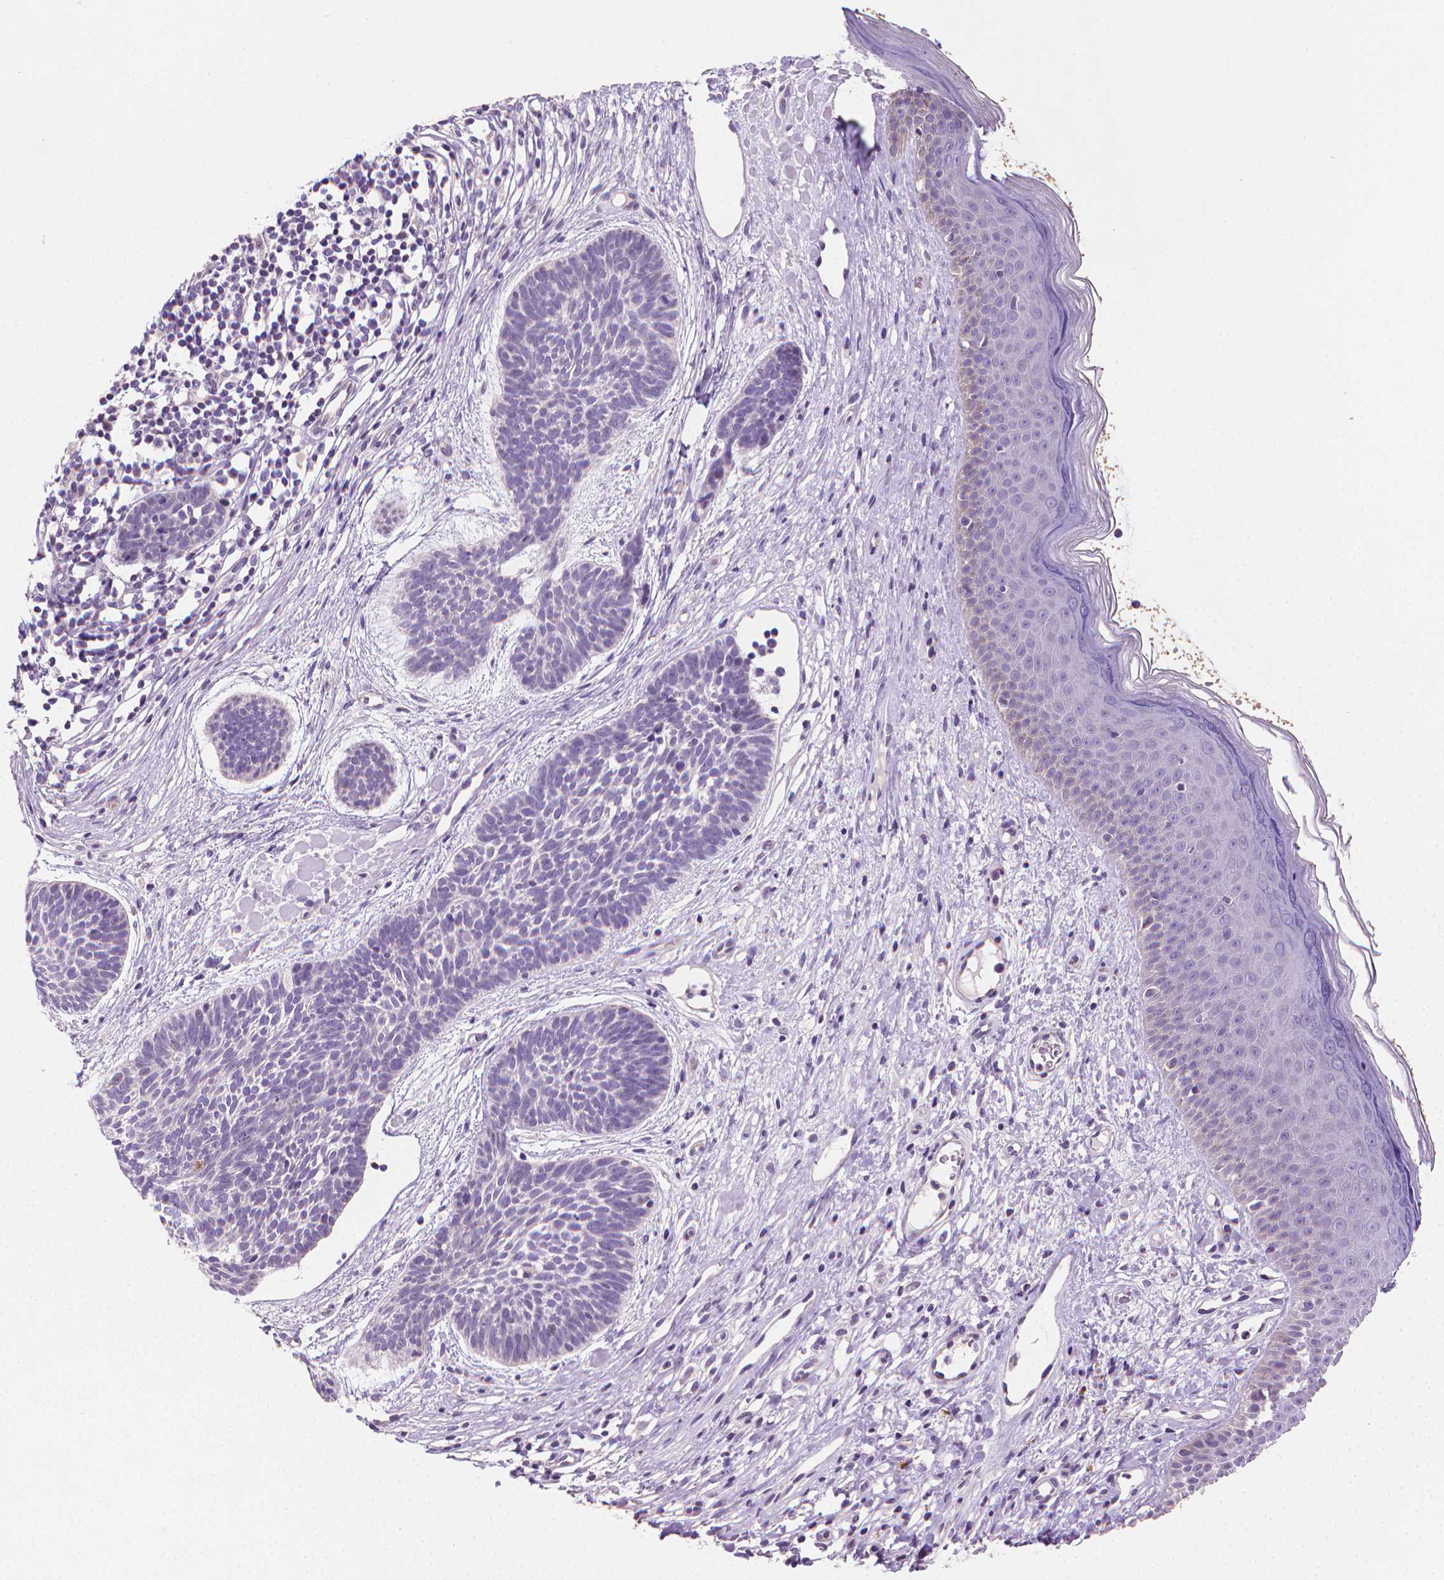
{"staining": {"intensity": "negative", "quantity": "none", "location": "none"}, "tissue": "skin cancer", "cell_type": "Tumor cells", "image_type": "cancer", "snomed": [{"axis": "morphology", "description": "Basal cell carcinoma"}, {"axis": "topography", "description": "Skin"}], "caption": "DAB immunohistochemical staining of human basal cell carcinoma (skin) displays no significant staining in tumor cells.", "gene": "CLXN", "patient": {"sex": "male", "age": 85}}